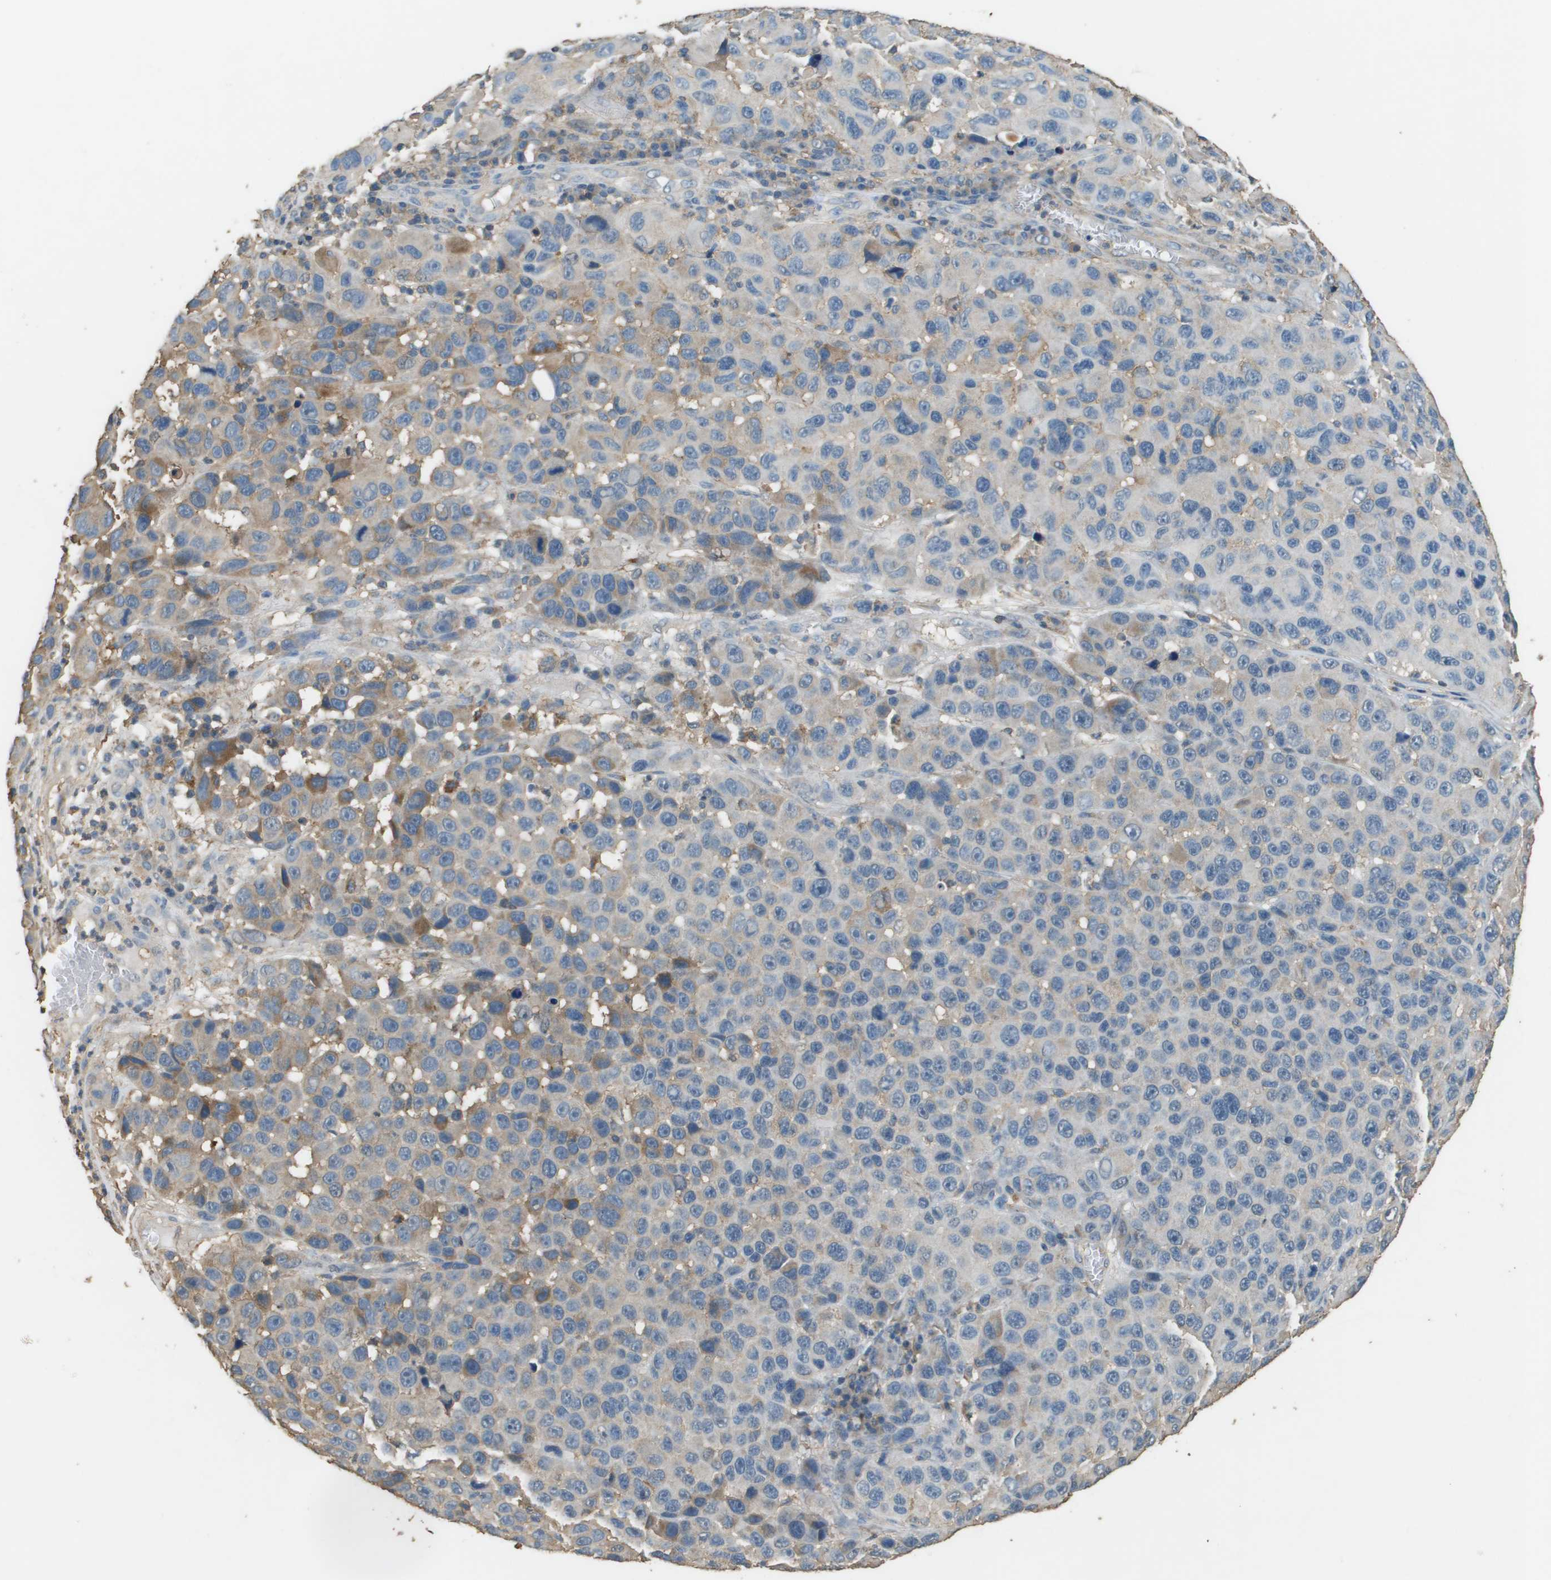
{"staining": {"intensity": "moderate", "quantity": "<25%", "location": "cytoplasmic/membranous"}, "tissue": "melanoma", "cell_type": "Tumor cells", "image_type": "cancer", "snomed": [{"axis": "morphology", "description": "Malignant melanoma, NOS"}, {"axis": "topography", "description": "Skin"}], "caption": "Protein staining of melanoma tissue reveals moderate cytoplasmic/membranous staining in approximately <25% of tumor cells.", "gene": "MS4A7", "patient": {"sex": "male", "age": 53}}